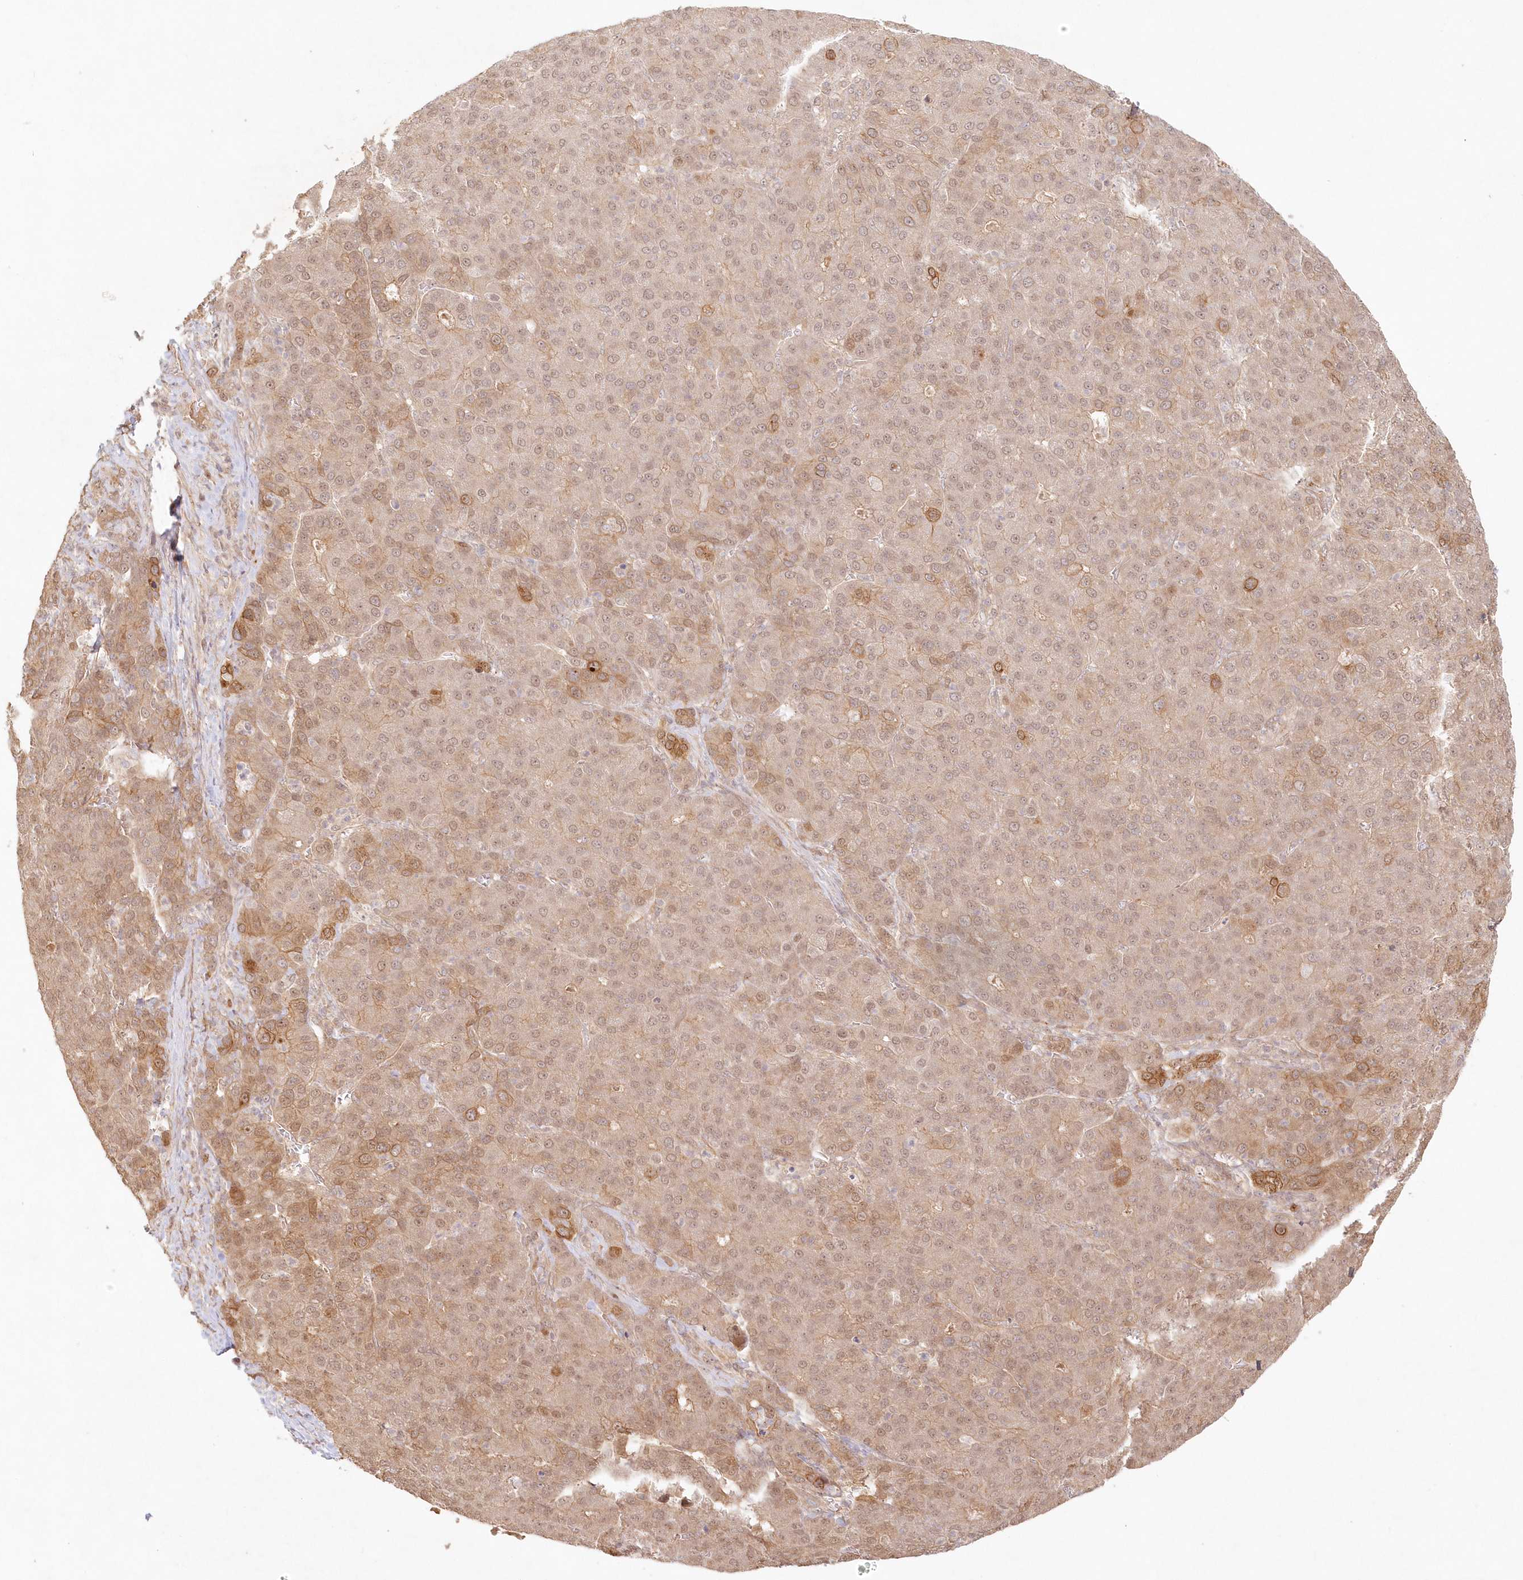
{"staining": {"intensity": "weak", "quantity": ">75%", "location": "cytoplasmic/membranous,nuclear"}, "tissue": "liver cancer", "cell_type": "Tumor cells", "image_type": "cancer", "snomed": [{"axis": "morphology", "description": "Carcinoma, Hepatocellular, NOS"}, {"axis": "topography", "description": "Liver"}], "caption": "Immunohistochemical staining of liver hepatocellular carcinoma displays low levels of weak cytoplasmic/membranous and nuclear protein expression in about >75% of tumor cells. (IHC, brightfield microscopy, high magnification).", "gene": "KIAA0232", "patient": {"sex": "male", "age": 65}}